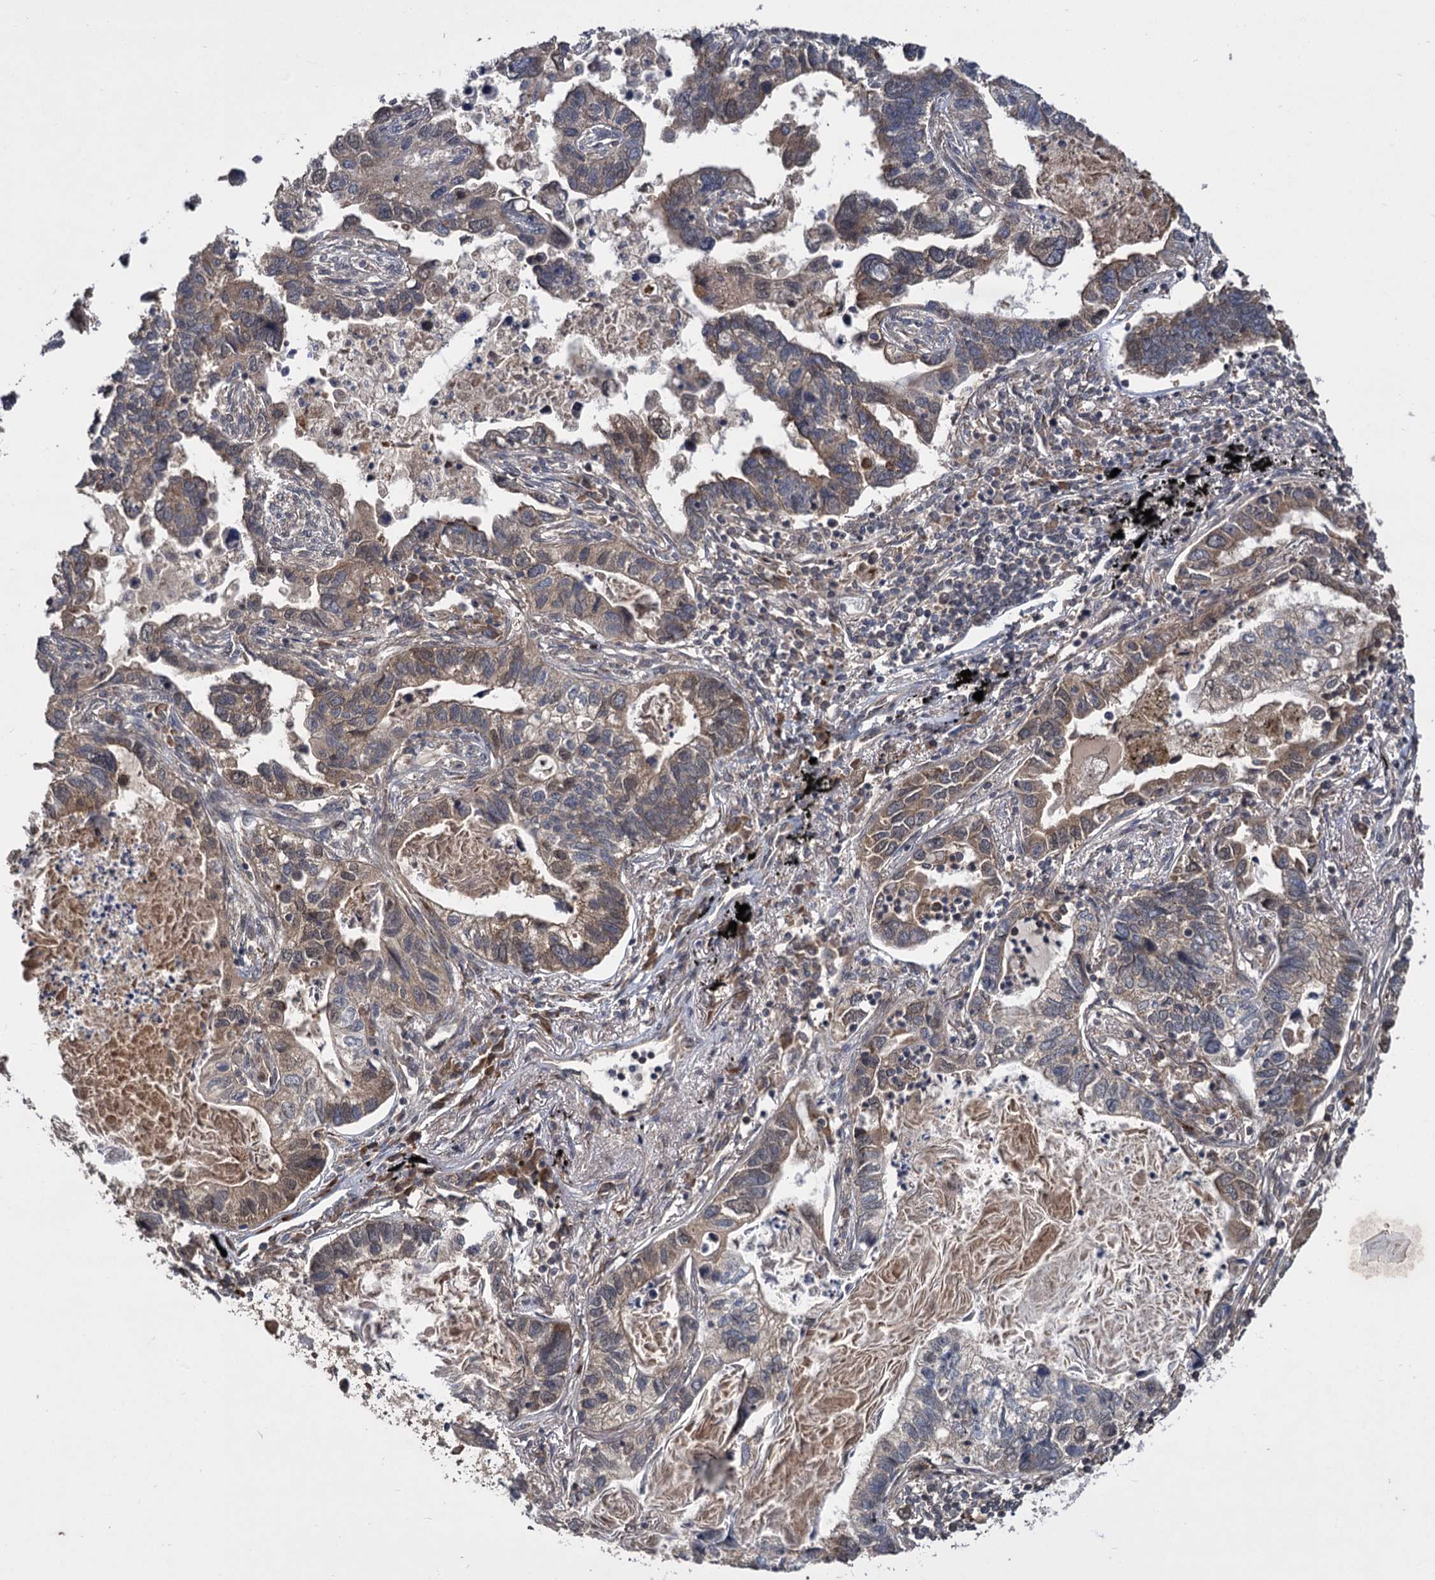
{"staining": {"intensity": "weak", "quantity": "25%-75%", "location": "cytoplasmic/membranous"}, "tissue": "lung cancer", "cell_type": "Tumor cells", "image_type": "cancer", "snomed": [{"axis": "morphology", "description": "Adenocarcinoma, NOS"}, {"axis": "topography", "description": "Lung"}], "caption": "About 25%-75% of tumor cells in lung cancer (adenocarcinoma) demonstrate weak cytoplasmic/membranous protein expression as visualized by brown immunohistochemical staining.", "gene": "INPPL1", "patient": {"sex": "male", "age": 67}}